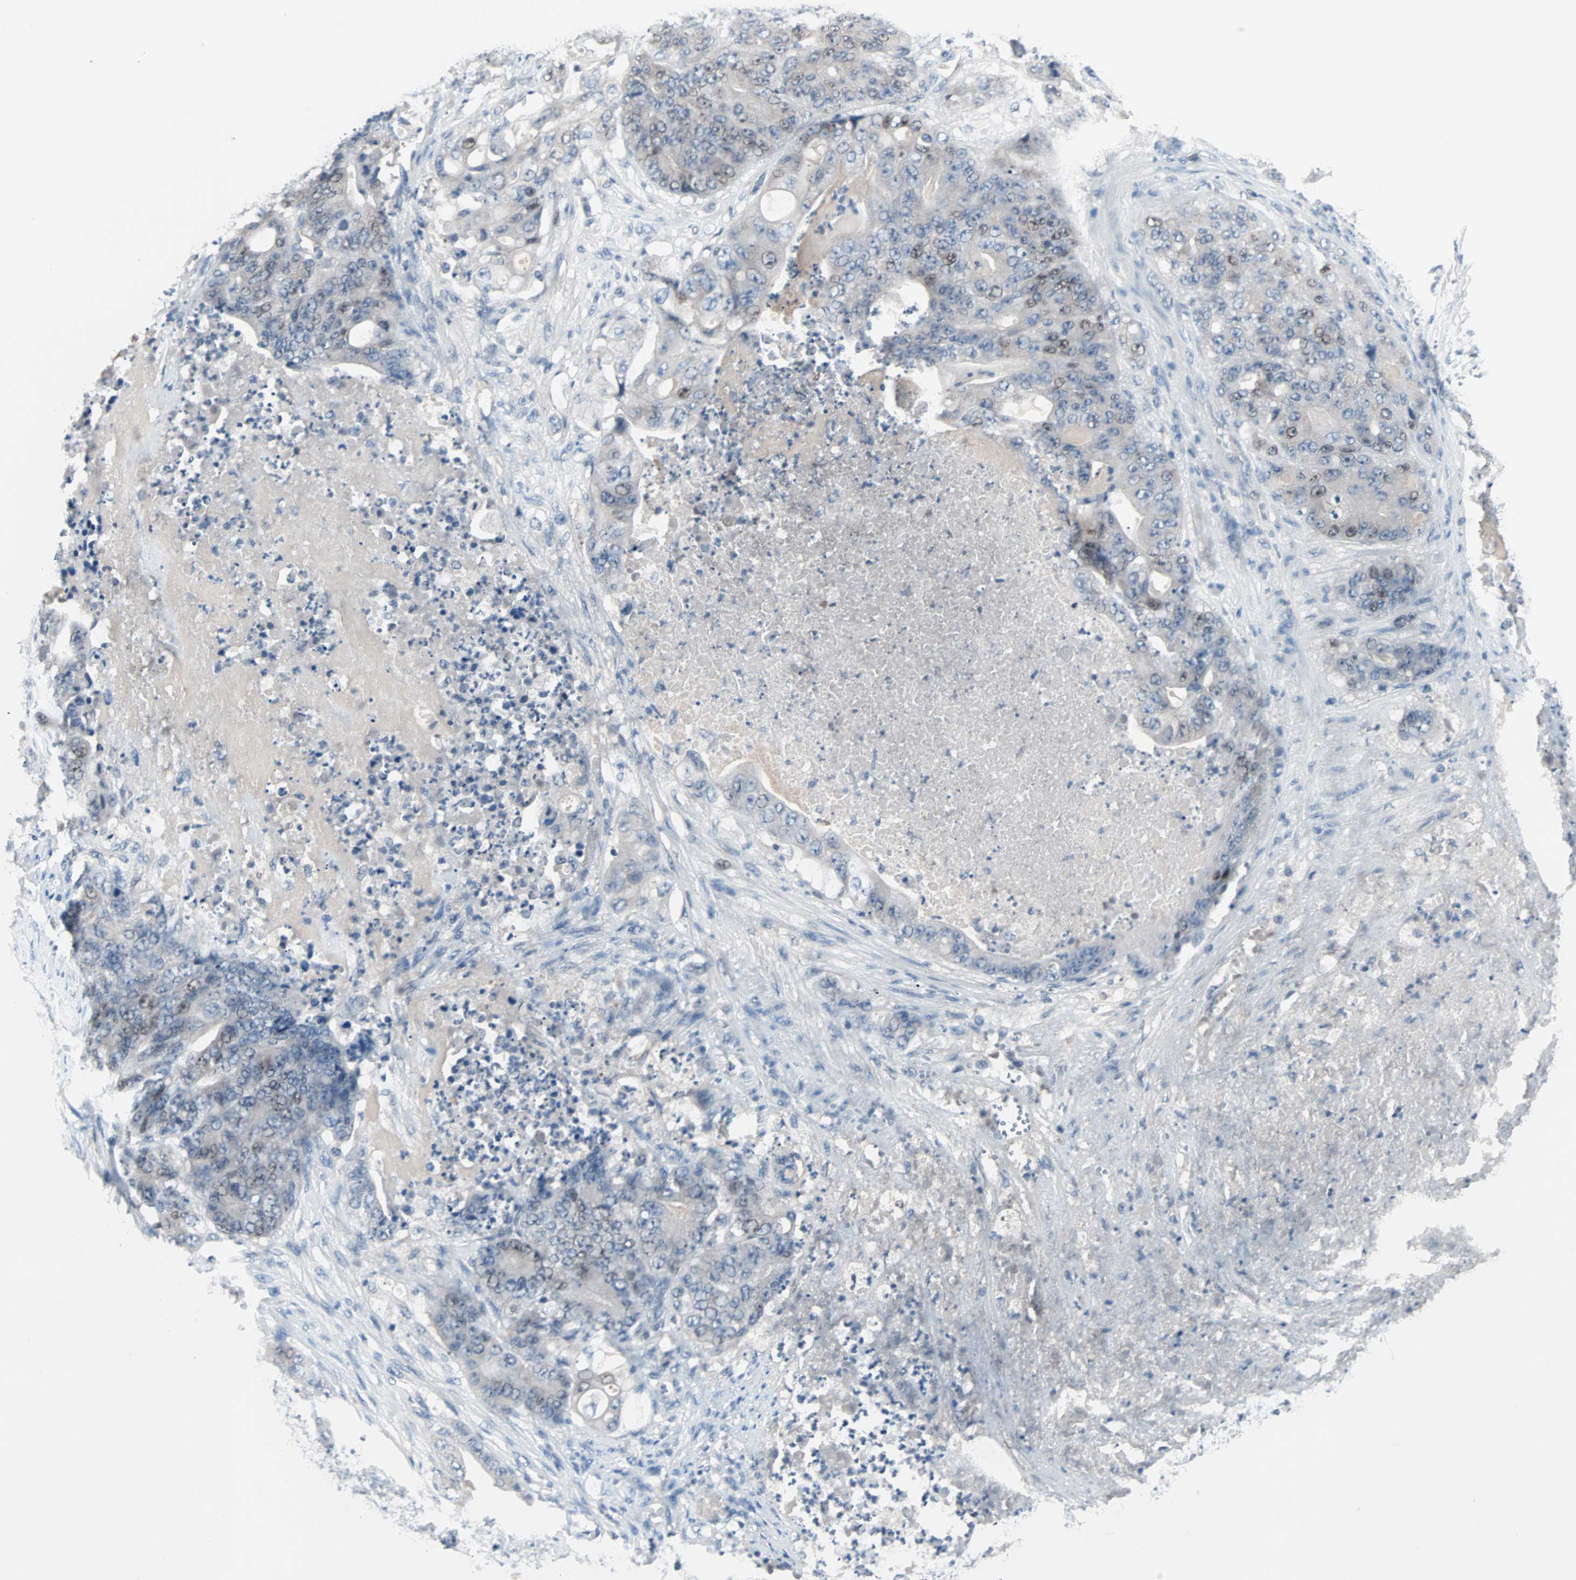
{"staining": {"intensity": "weak", "quantity": "<25%", "location": "nuclear"}, "tissue": "stomach cancer", "cell_type": "Tumor cells", "image_type": "cancer", "snomed": [{"axis": "morphology", "description": "Adenocarcinoma, NOS"}, {"axis": "topography", "description": "Stomach"}], "caption": "Immunohistochemistry micrograph of neoplastic tissue: adenocarcinoma (stomach) stained with DAB demonstrates no significant protein expression in tumor cells.", "gene": "CCNE2", "patient": {"sex": "female", "age": 73}}